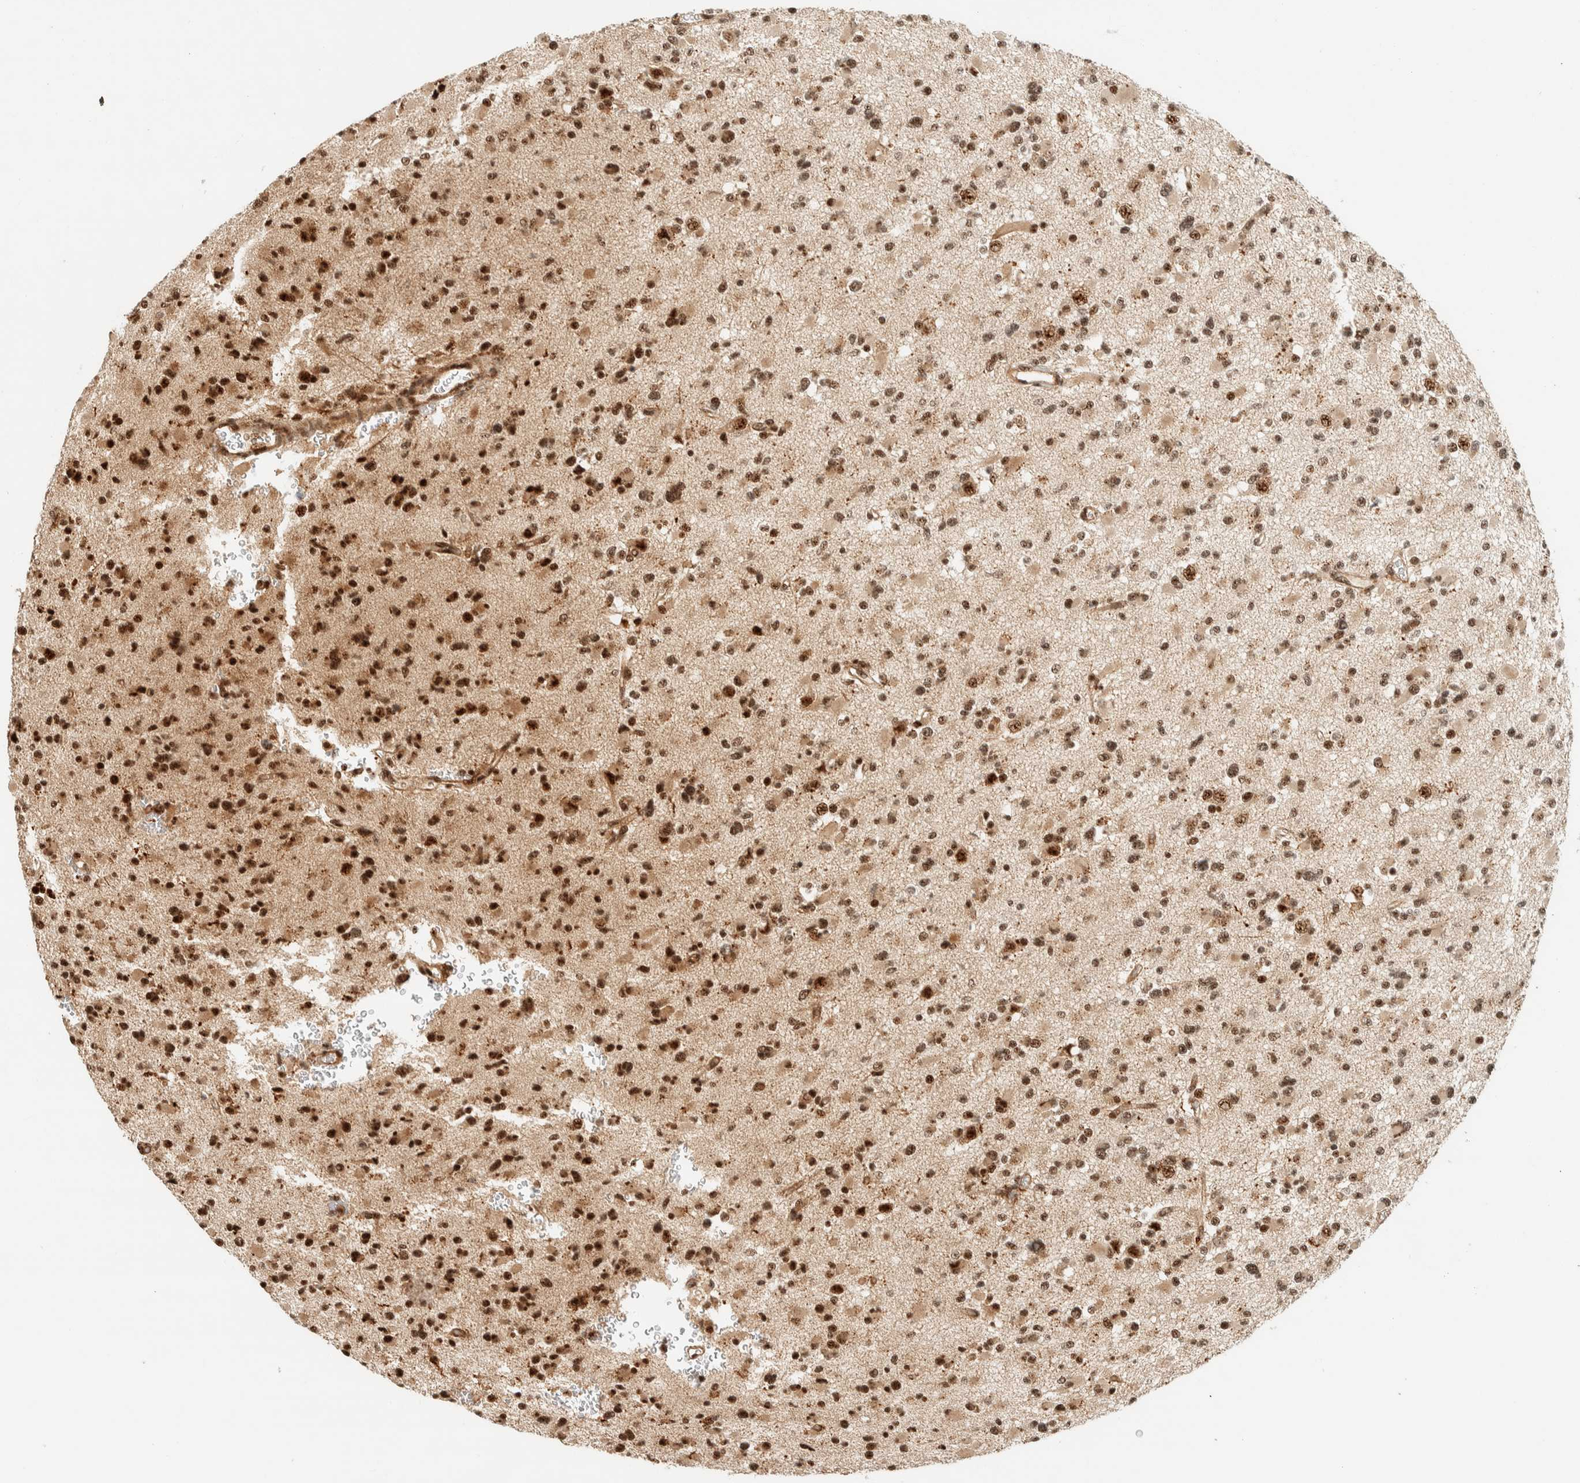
{"staining": {"intensity": "moderate", "quantity": ">75%", "location": "nuclear"}, "tissue": "glioma", "cell_type": "Tumor cells", "image_type": "cancer", "snomed": [{"axis": "morphology", "description": "Glioma, malignant, Low grade"}, {"axis": "topography", "description": "Brain"}], "caption": "An image of malignant glioma (low-grade) stained for a protein exhibits moderate nuclear brown staining in tumor cells.", "gene": "SIK1", "patient": {"sex": "female", "age": 22}}